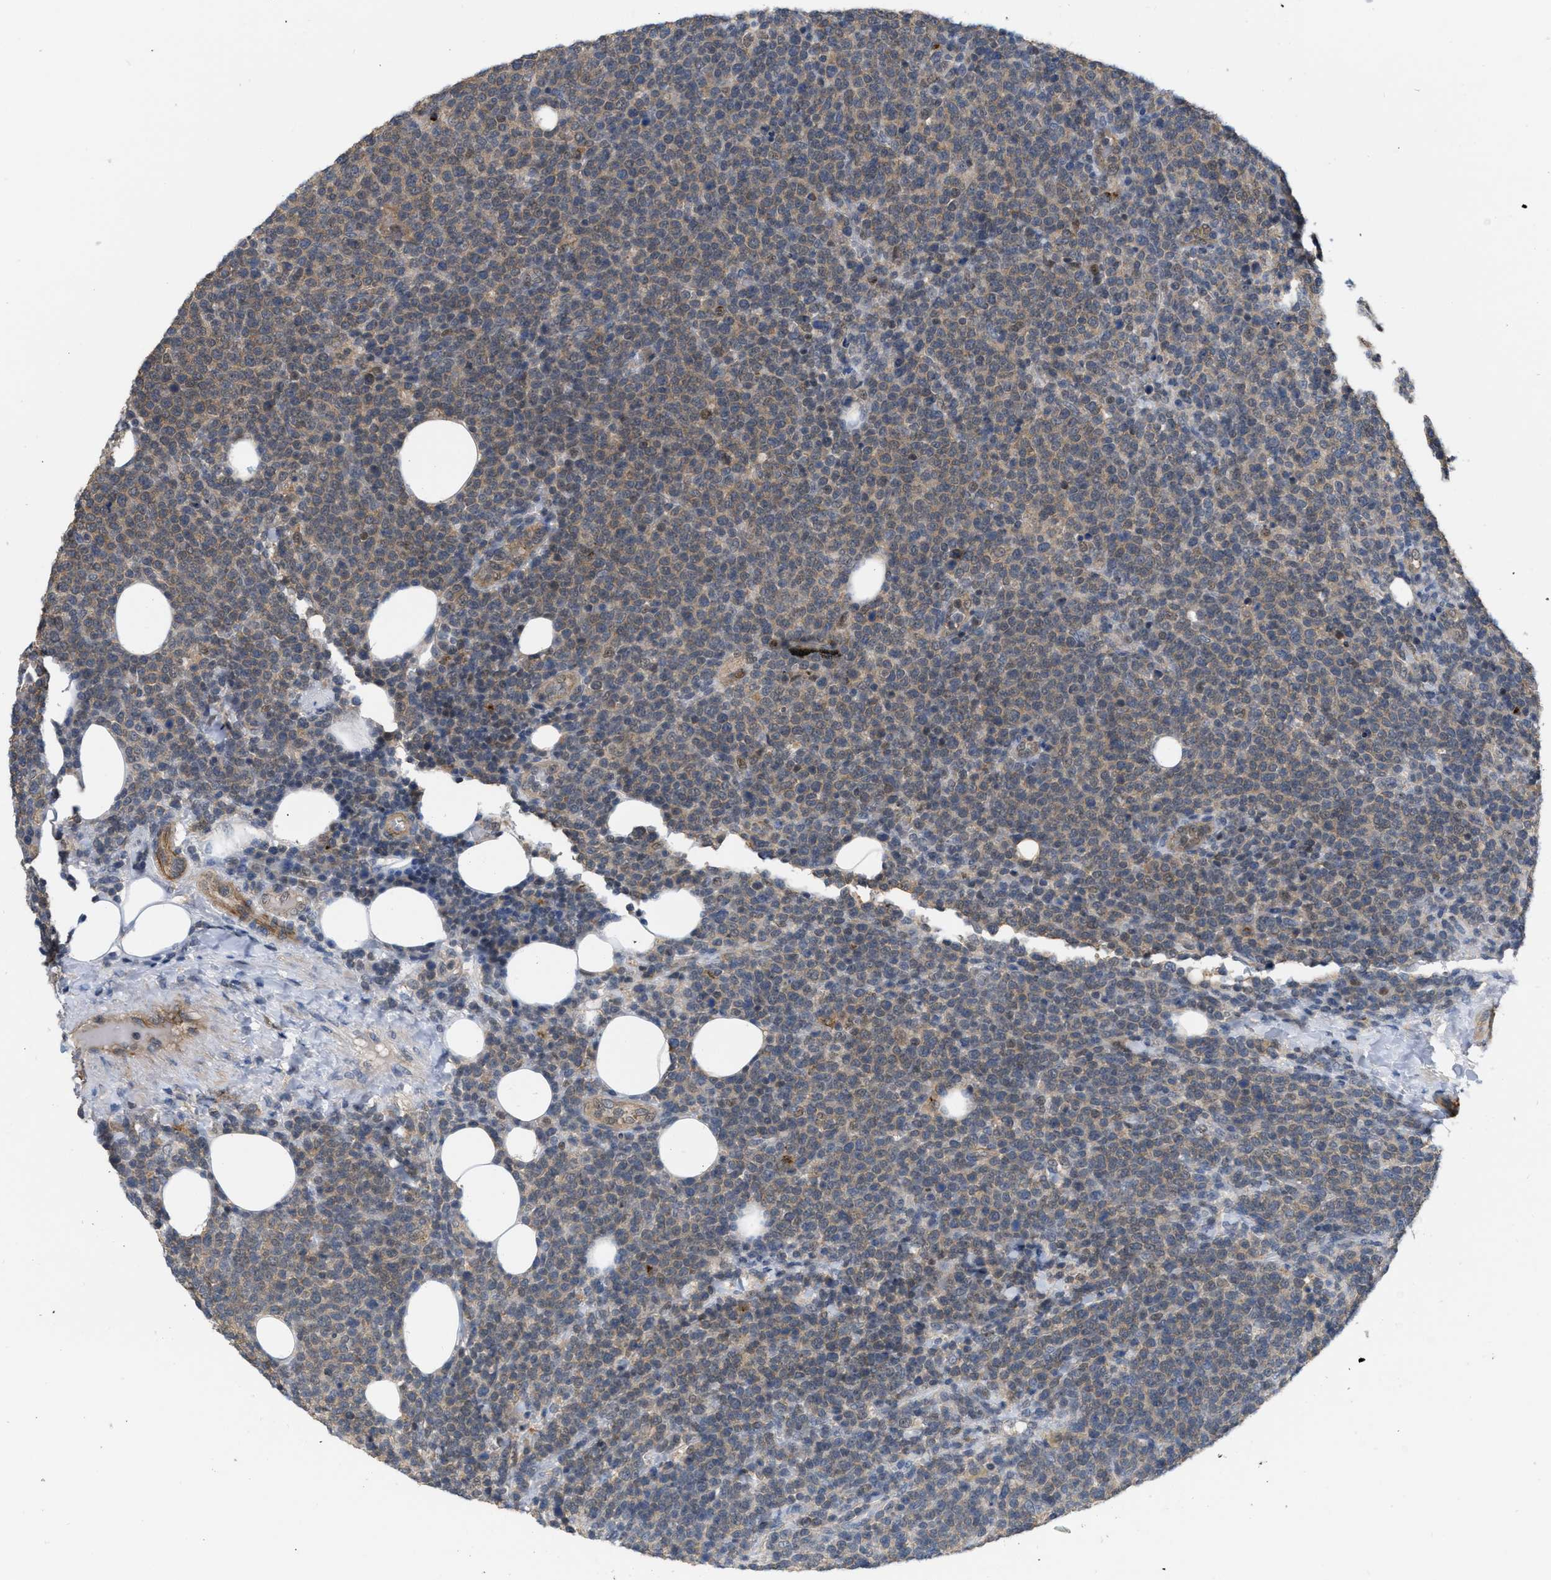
{"staining": {"intensity": "negative", "quantity": "none", "location": "none"}, "tissue": "lymphoma", "cell_type": "Tumor cells", "image_type": "cancer", "snomed": [{"axis": "morphology", "description": "Malignant lymphoma, non-Hodgkin's type, High grade"}, {"axis": "topography", "description": "Lymph node"}], "caption": "A micrograph of high-grade malignant lymphoma, non-Hodgkin's type stained for a protein reveals no brown staining in tumor cells.", "gene": "NAPEPLD", "patient": {"sex": "male", "age": 61}}